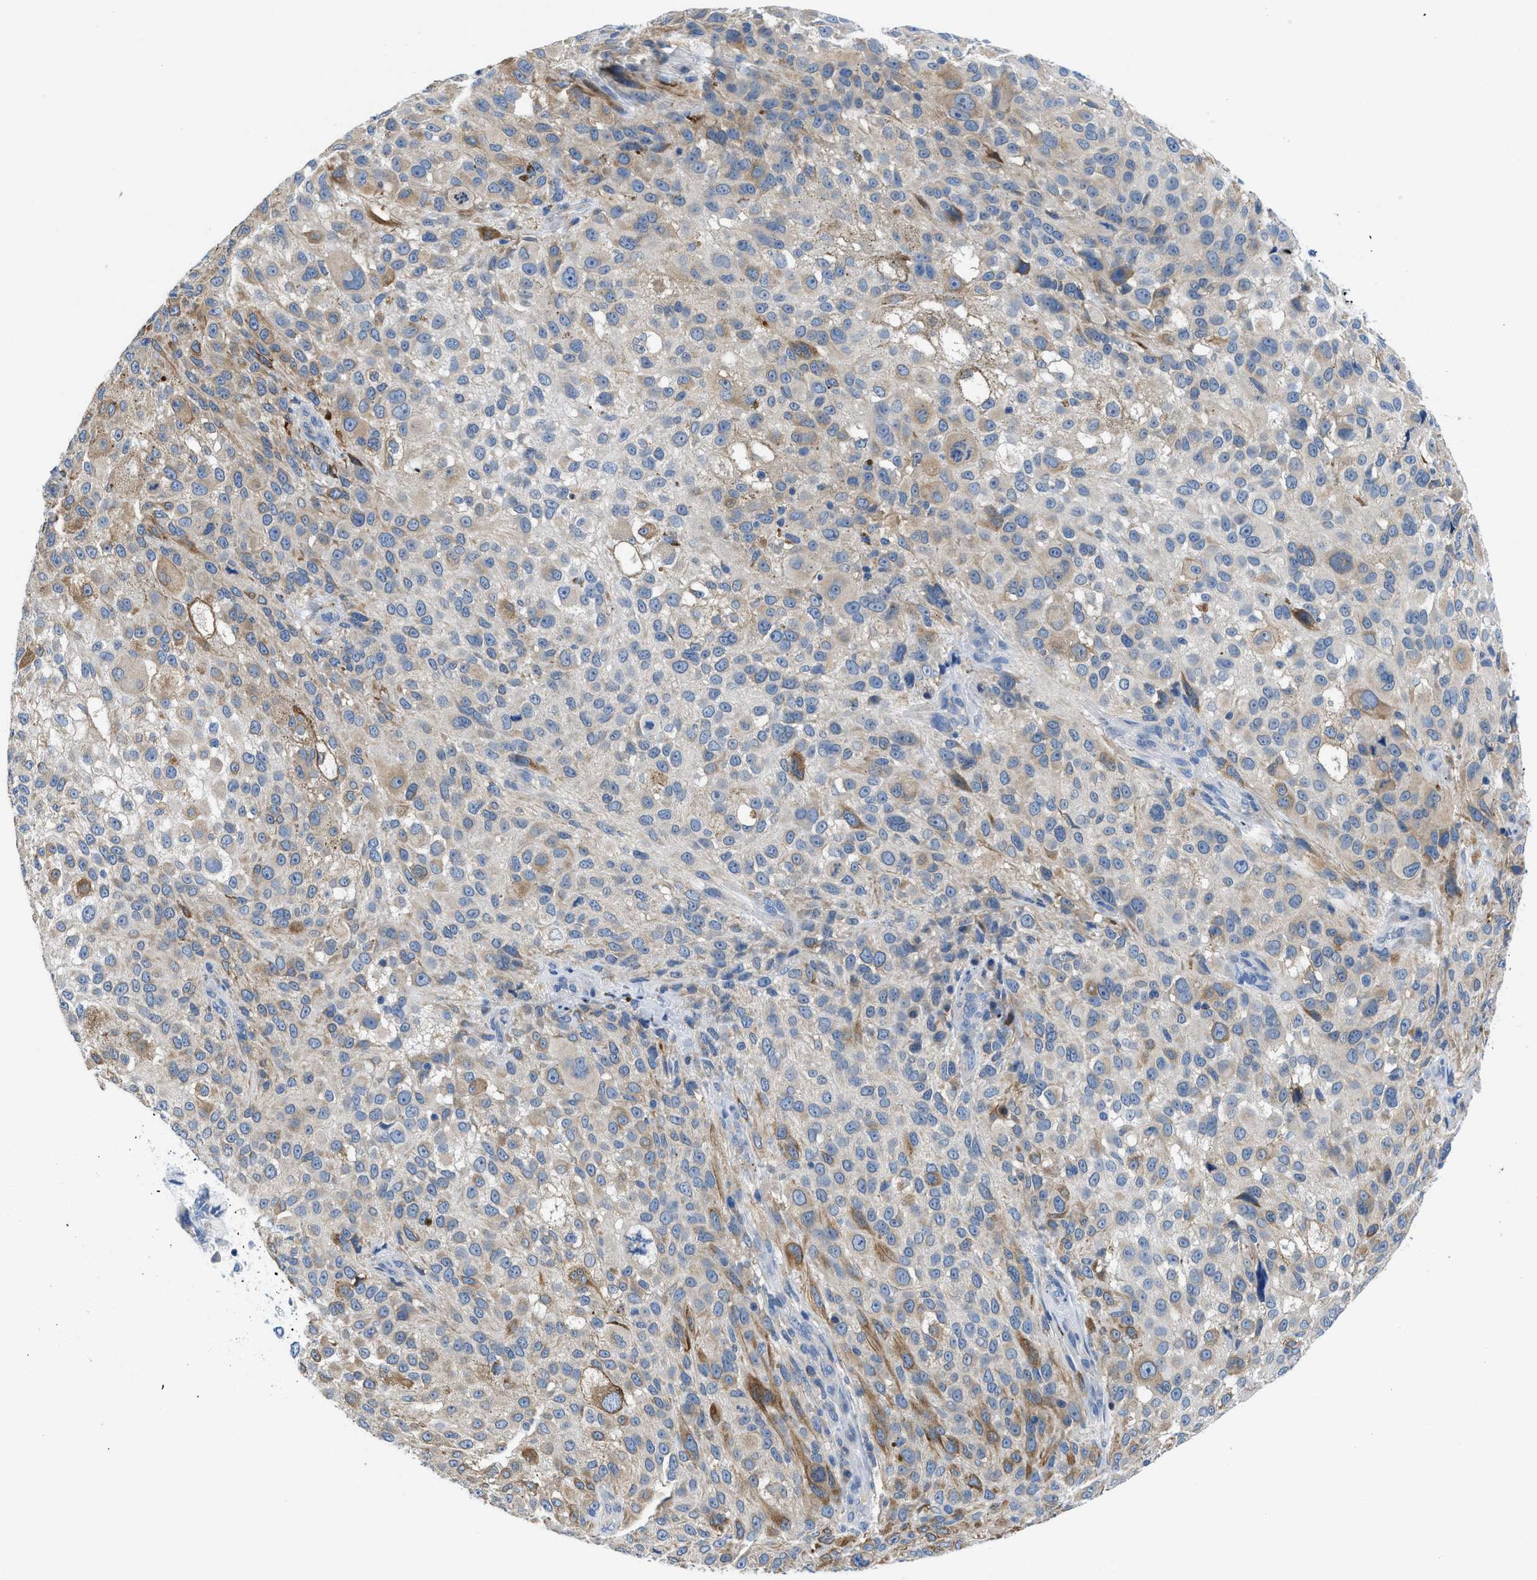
{"staining": {"intensity": "weak", "quantity": "25%-75%", "location": "cytoplasmic/membranous"}, "tissue": "melanoma", "cell_type": "Tumor cells", "image_type": "cancer", "snomed": [{"axis": "morphology", "description": "Necrosis, NOS"}, {"axis": "morphology", "description": "Malignant melanoma, NOS"}, {"axis": "topography", "description": "Skin"}], "caption": "Malignant melanoma was stained to show a protein in brown. There is low levels of weak cytoplasmic/membranous staining in approximately 25%-75% of tumor cells.", "gene": "BNC2", "patient": {"sex": "female", "age": 87}}